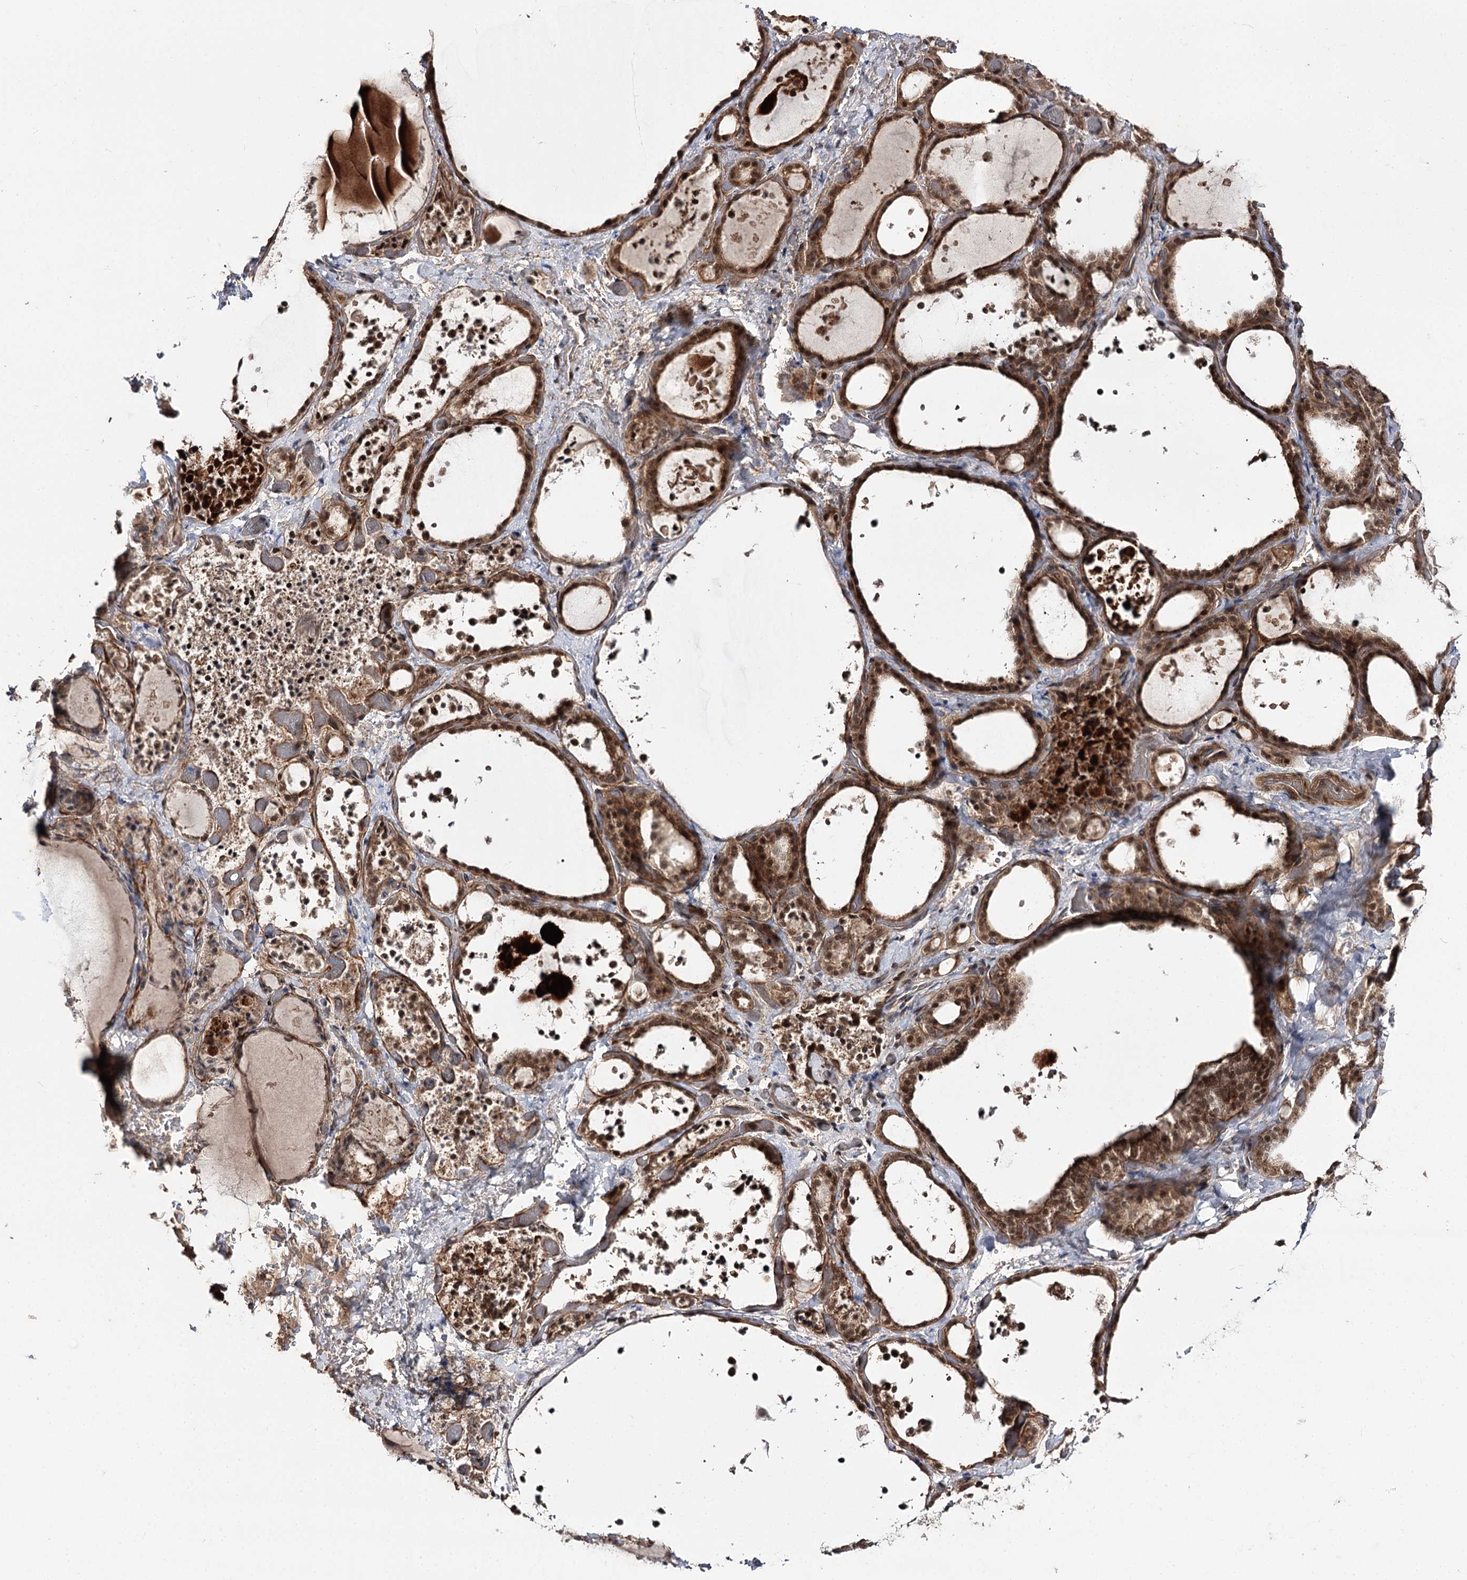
{"staining": {"intensity": "strong", "quantity": ">75%", "location": "cytoplasmic/membranous,nuclear"}, "tissue": "thyroid gland", "cell_type": "Glandular cells", "image_type": "normal", "snomed": [{"axis": "morphology", "description": "Normal tissue, NOS"}, {"axis": "topography", "description": "Thyroid gland"}], "caption": "Thyroid gland stained with DAB (3,3'-diaminobenzidine) immunohistochemistry (IHC) demonstrates high levels of strong cytoplasmic/membranous,nuclear staining in about >75% of glandular cells. The staining was performed using DAB, with brown indicating positive protein expression. Nuclei are stained blue with hematoxylin.", "gene": "FAM53B", "patient": {"sex": "female", "age": 44}}